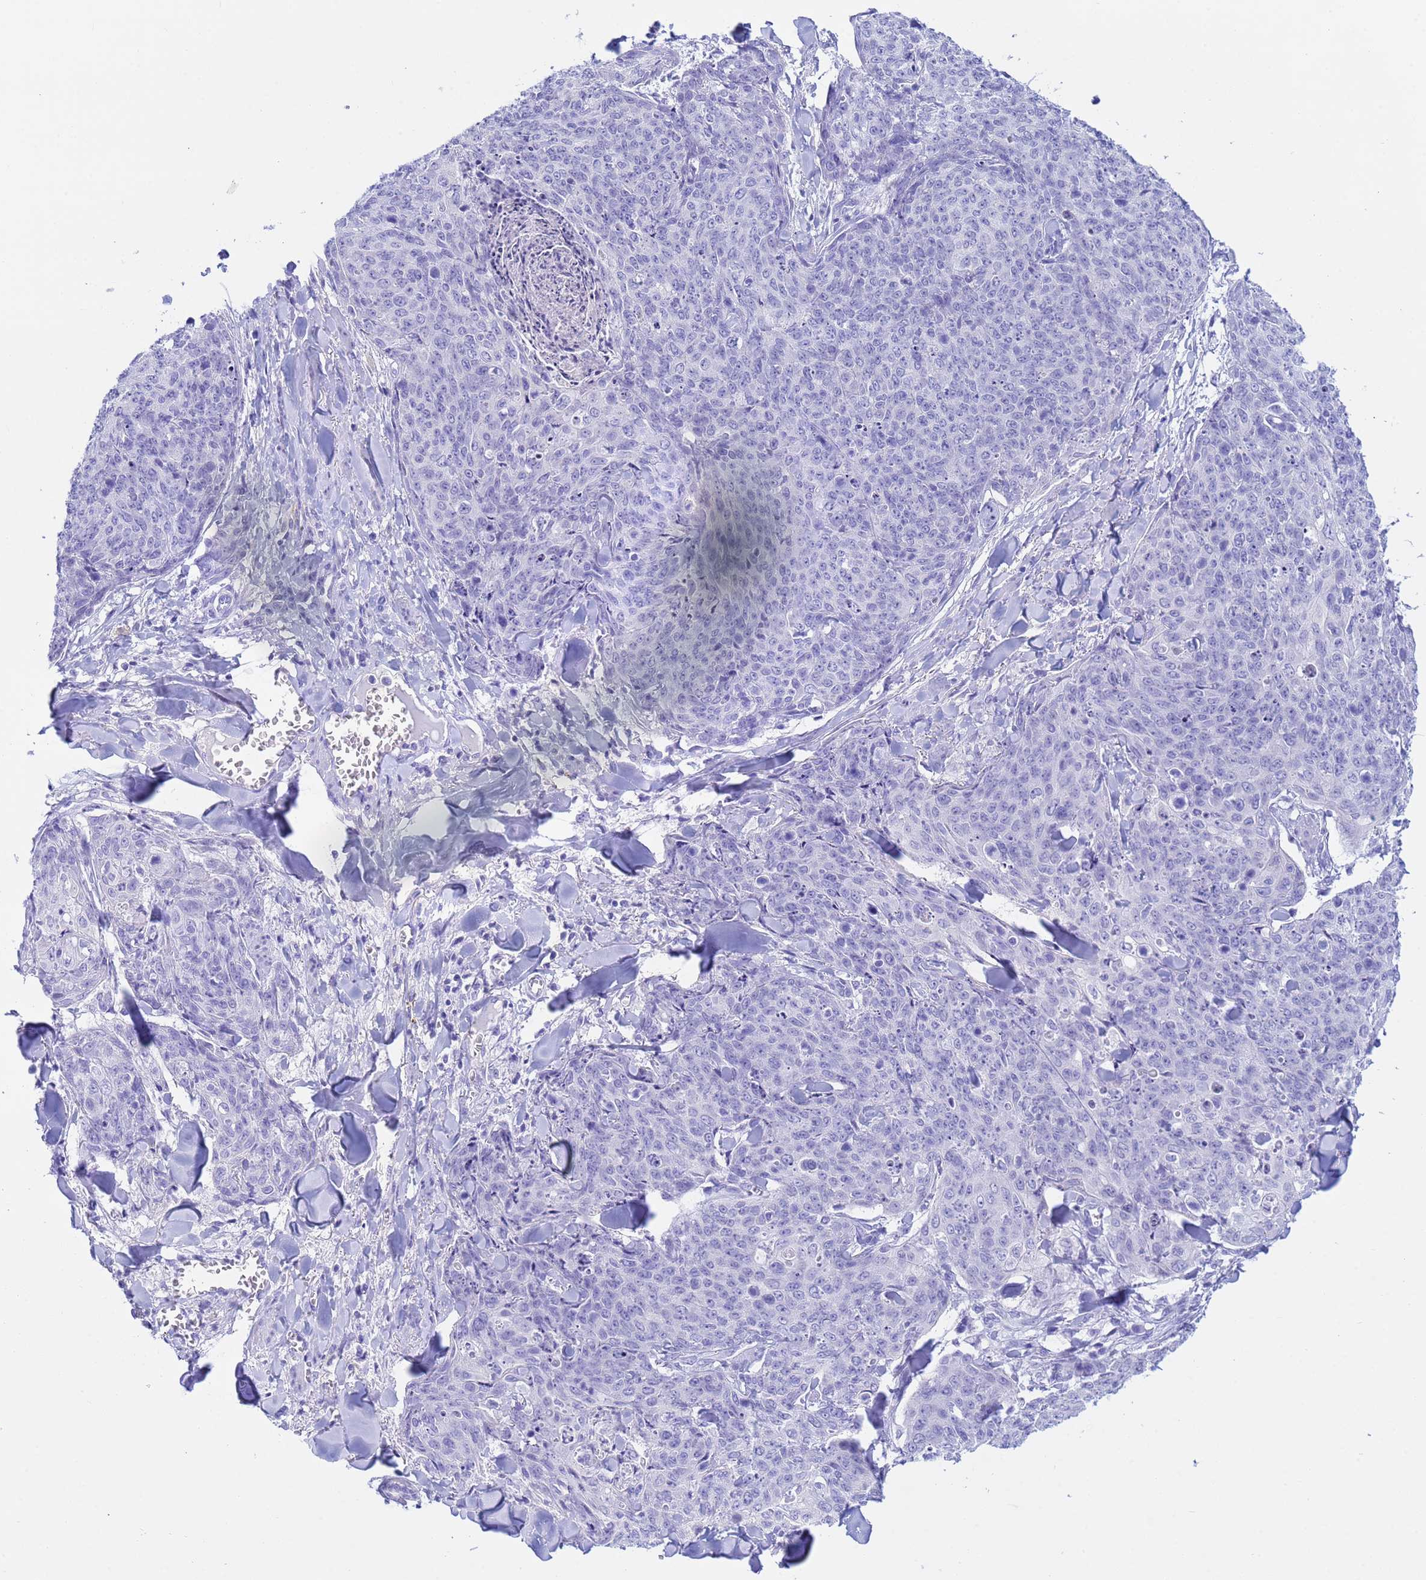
{"staining": {"intensity": "negative", "quantity": "none", "location": "none"}, "tissue": "skin cancer", "cell_type": "Tumor cells", "image_type": "cancer", "snomed": [{"axis": "morphology", "description": "Squamous cell carcinoma, NOS"}, {"axis": "topography", "description": "Skin"}, {"axis": "topography", "description": "Vulva"}], "caption": "This is an IHC histopathology image of skin cancer. There is no staining in tumor cells.", "gene": "AQP12A", "patient": {"sex": "female", "age": 85}}